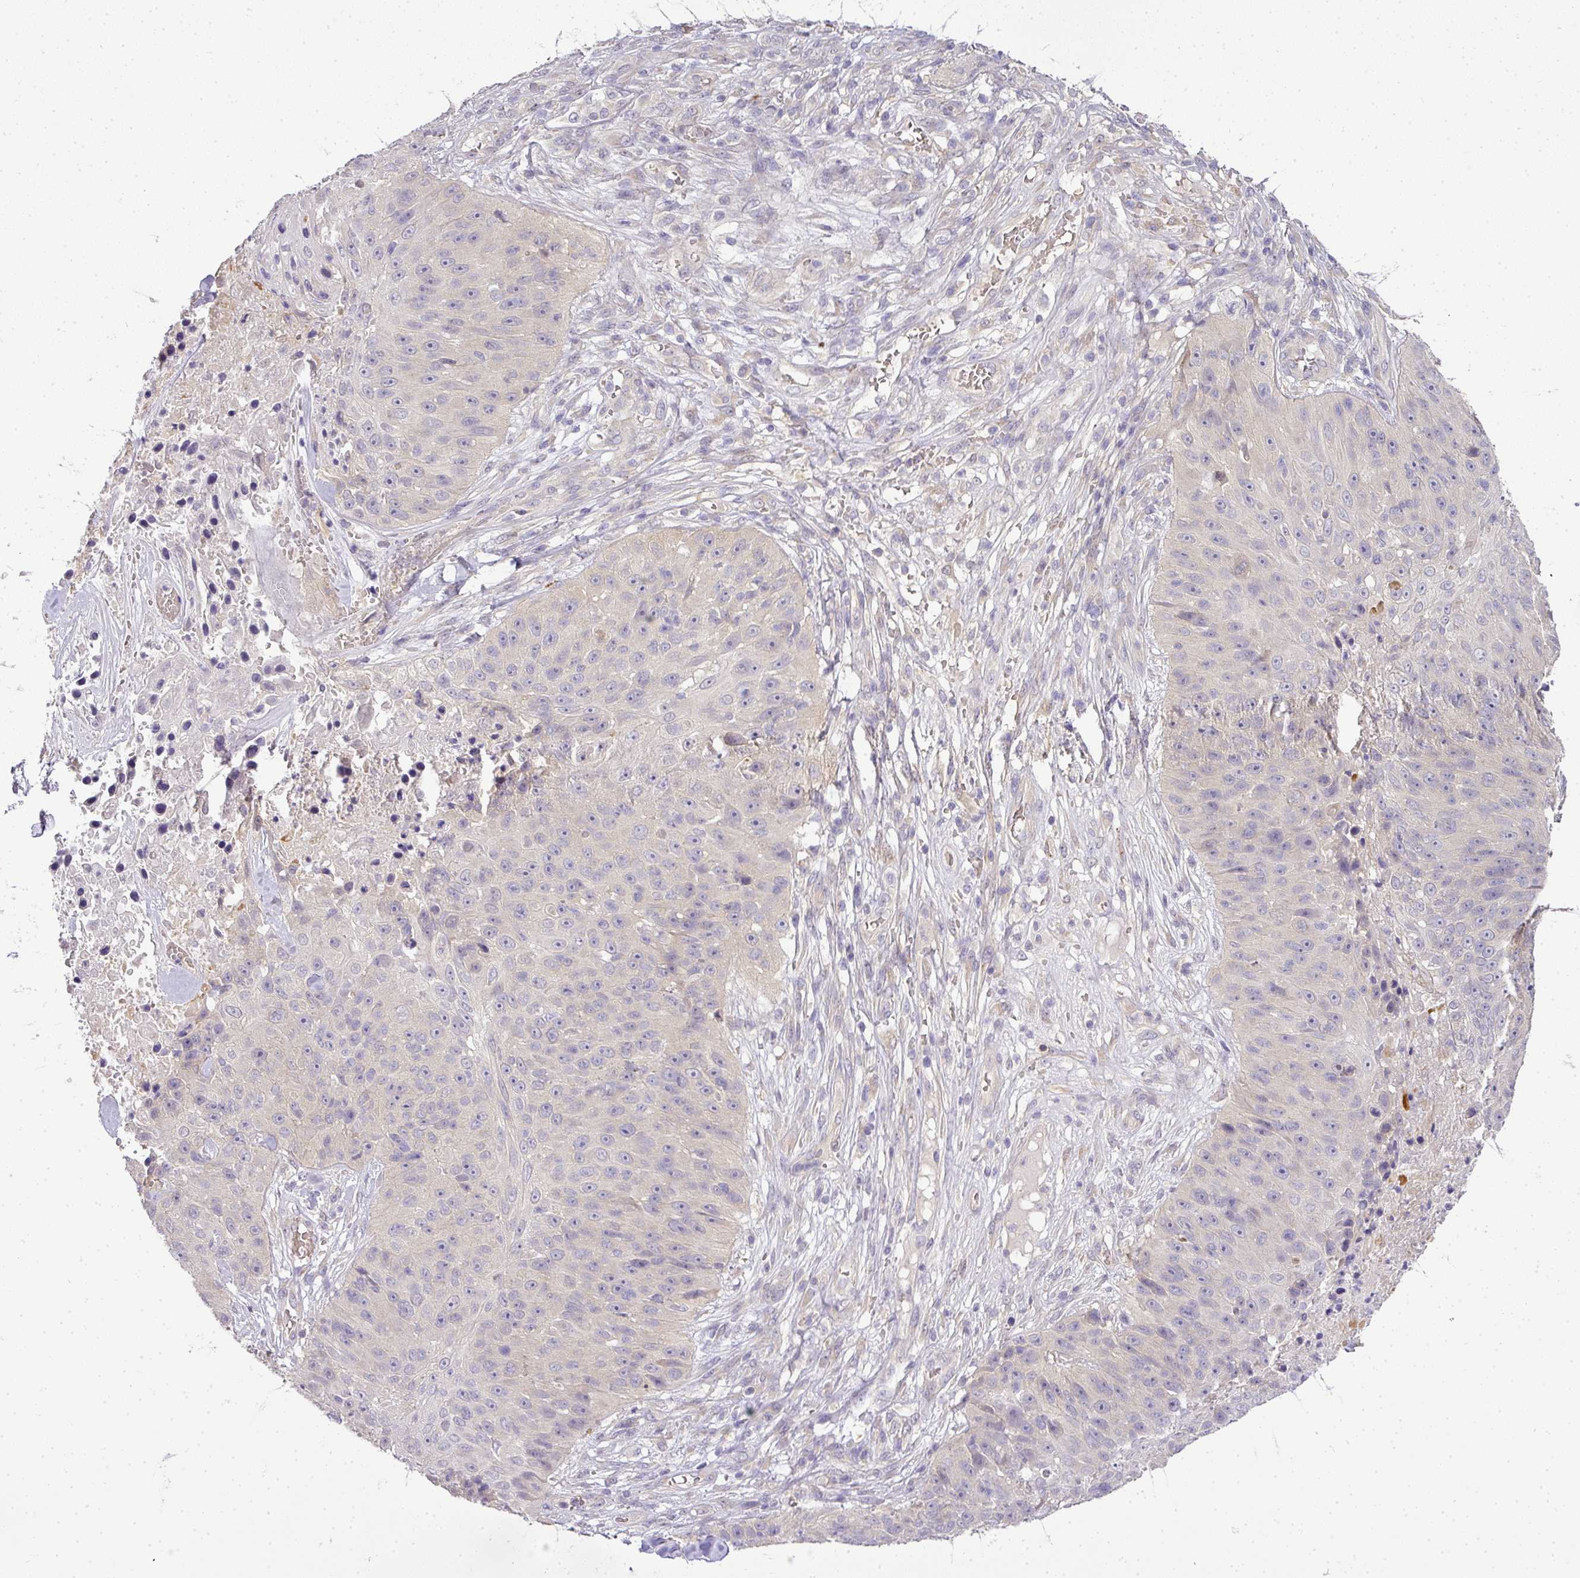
{"staining": {"intensity": "negative", "quantity": "none", "location": "none"}, "tissue": "skin cancer", "cell_type": "Tumor cells", "image_type": "cancer", "snomed": [{"axis": "morphology", "description": "Squamous cell carcinoma, NOS"}, {"axis": "topography", "description": "Skin"}], "caption": "Immunohistochemical staining of human squamous cell carcinoma (skin) shows no significant staining in tumor cells. (DAB IHC visualized using brightfield microscopy, high magnification).", "gene": "ADH5", "patient": {"sex": "female", "age": 87}}